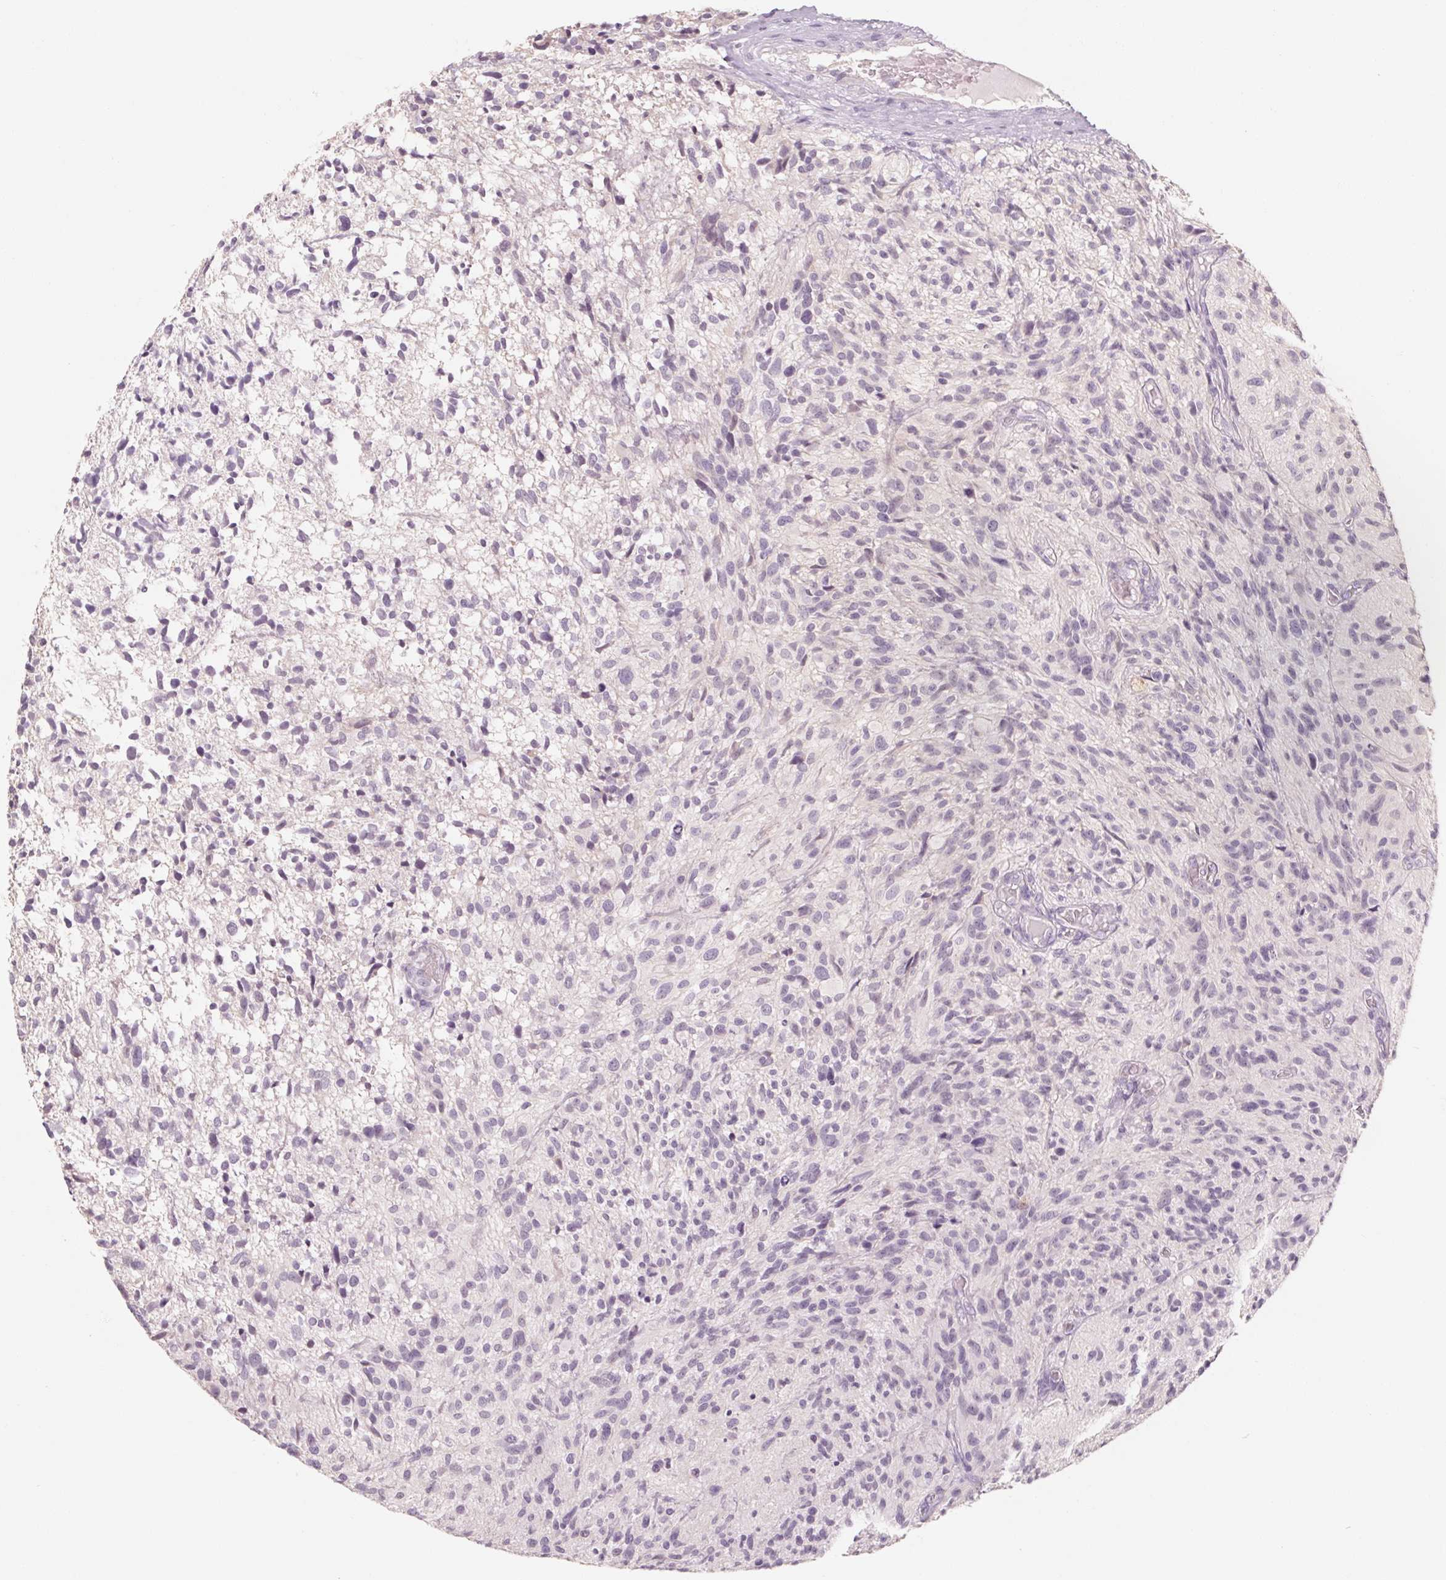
{"staining": {"intensity": "negative", "quantity": "none", "location": "none"}, "tissue": "glioma", "cell_type": "Tumor cells", "image_type": "cancer", "snomed": [{"axis": "morphology", "description": "Glioma, malignant, High grade"}, {"axis": "topography", "description": "Brain"}], "caption": "Human malignant glioma (high-grade) stained for a protein using immunohistochemistry (IHC) exhibits no positivity in tumor cells.", "gene": "POU1F1", "patient": {"sex": "male", "age": 75}}